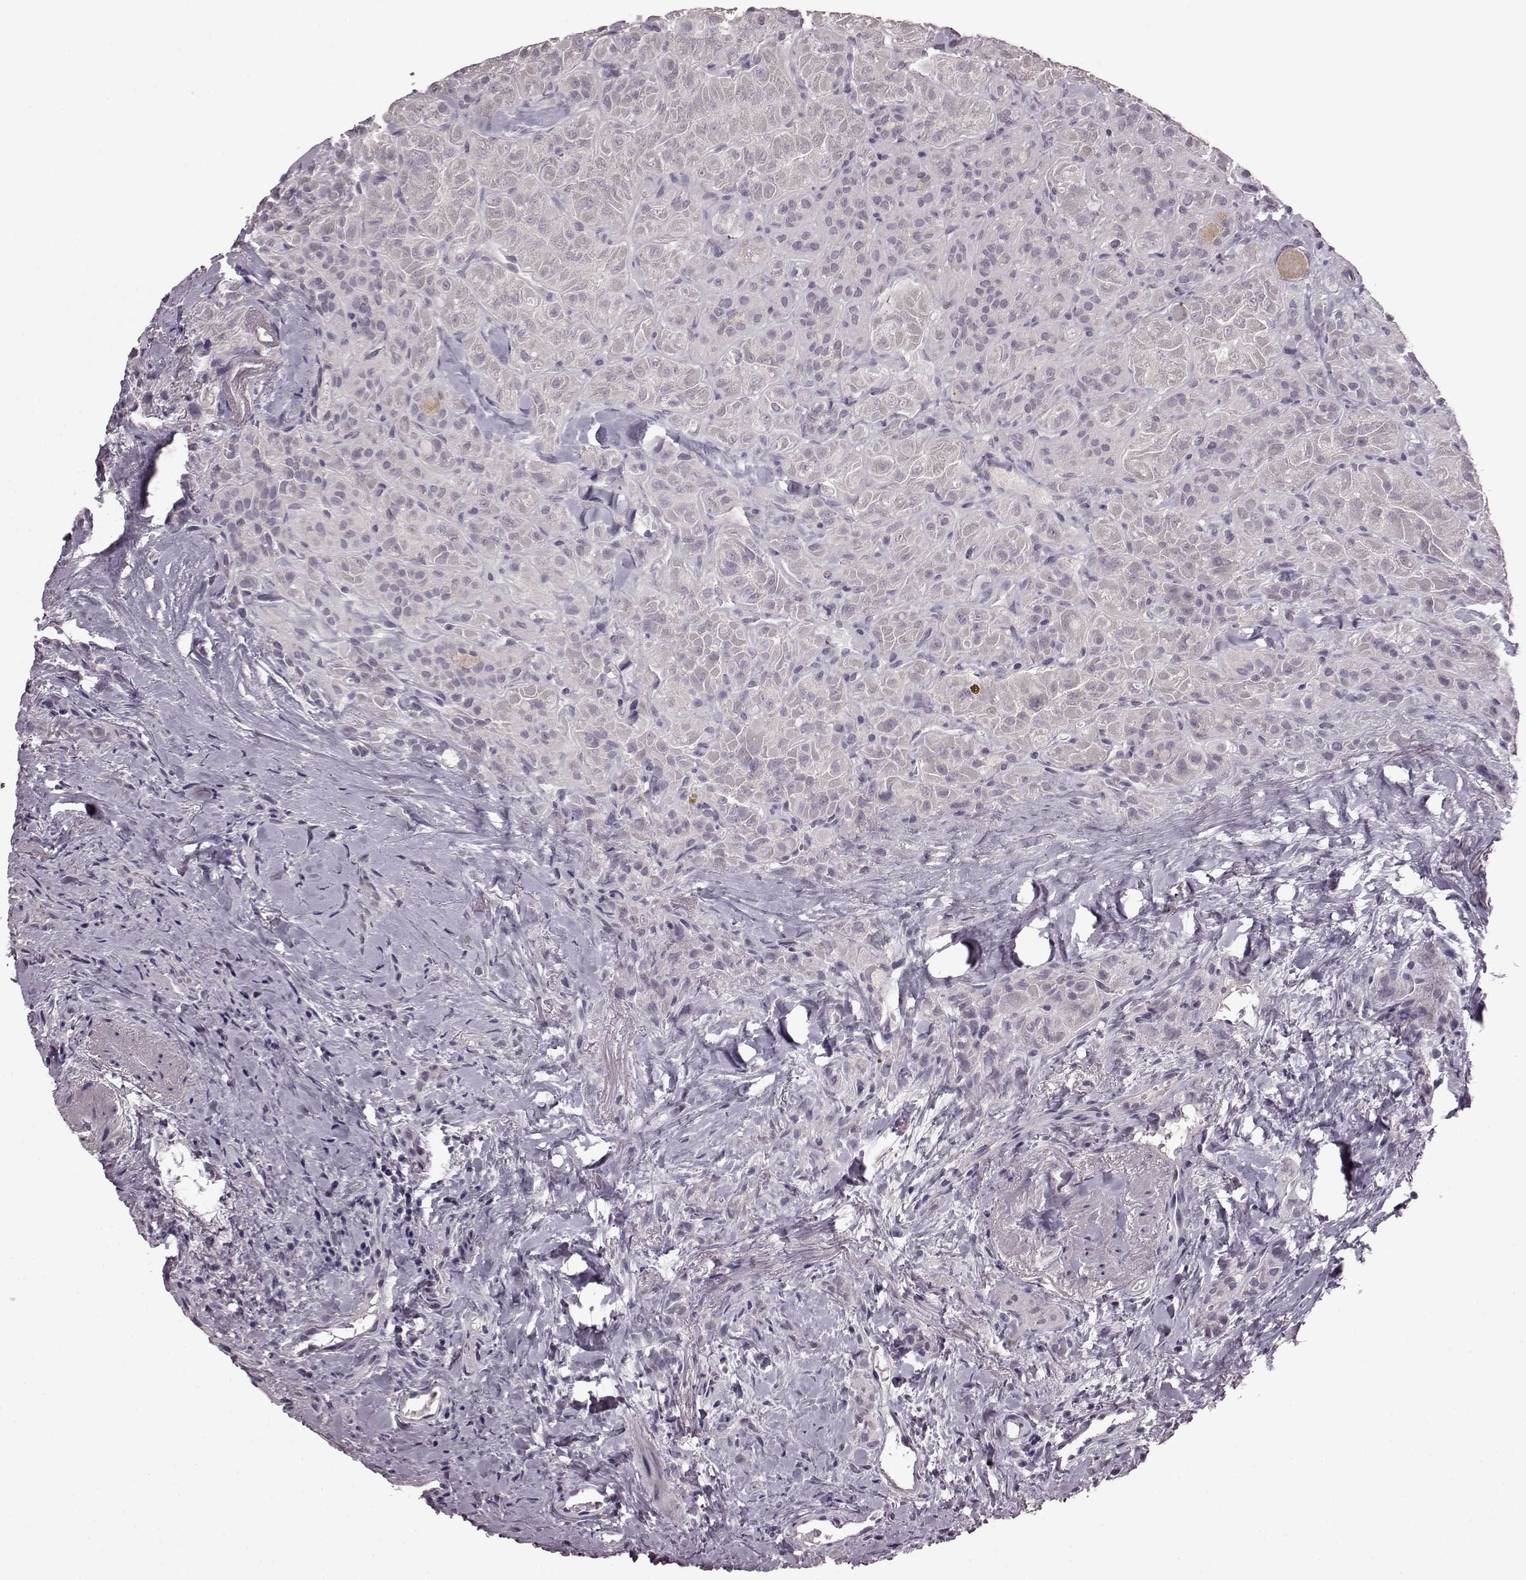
{"staining": {"intensity": "negative", "quantity": "none", "location": "none"}, "tissue": "thyroid cancer", "cell_type": "Tumor cells", "image_type": "cancer", "snomed": [{"axis": "morphology", "description": "Papillary adenocarcinoma, NOS"}, {"axis": "topography", "description": "Thyroid gland"}], "caption": "Tumor cells are negative for protein expression in human thyroid cancer.", "gene": "SLC52A3", "patient": {"sex": "female", "age": 45}}